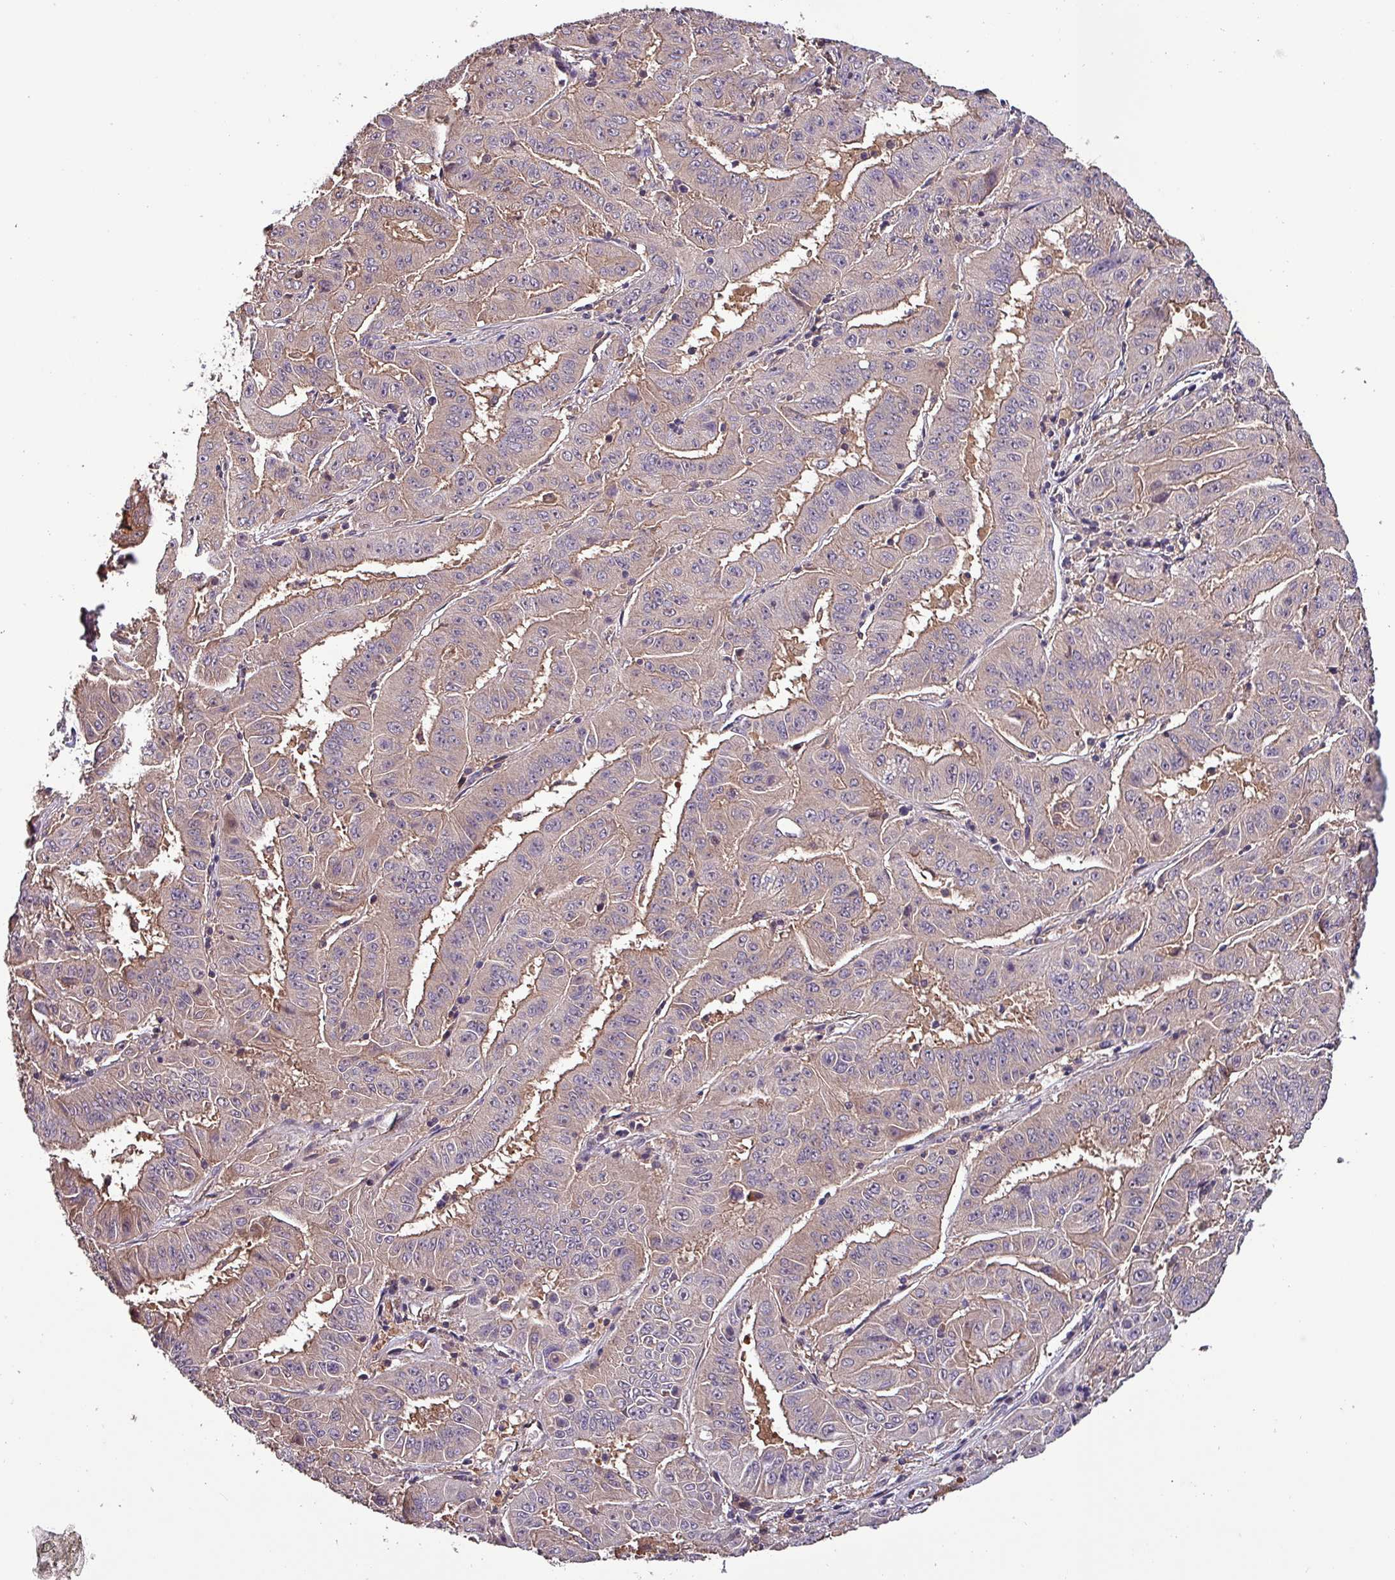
{"staining": {"intensity": "weak", "quantity": "25%-75%", "location": "cytoplasmic/membranous"}, "tissue": "pancreatic cancer", "cell_type": "Tumor cells", "image_type": "cancer", "snomed": [{"axis": "morphology", "description": "Adenocarcinoma, NOS"}, {"axis": "topography", "description": "Pancreas"}], "caption": "This is a photomicrograph of immunohistochemistry (IHC) staining of pancreatic cancer, which shows weak positivity in the cytoplasmic/membranous of tumor cells.", "gene": "PAFAH1B2", "patient": {"sex": "male", "age": 63}}